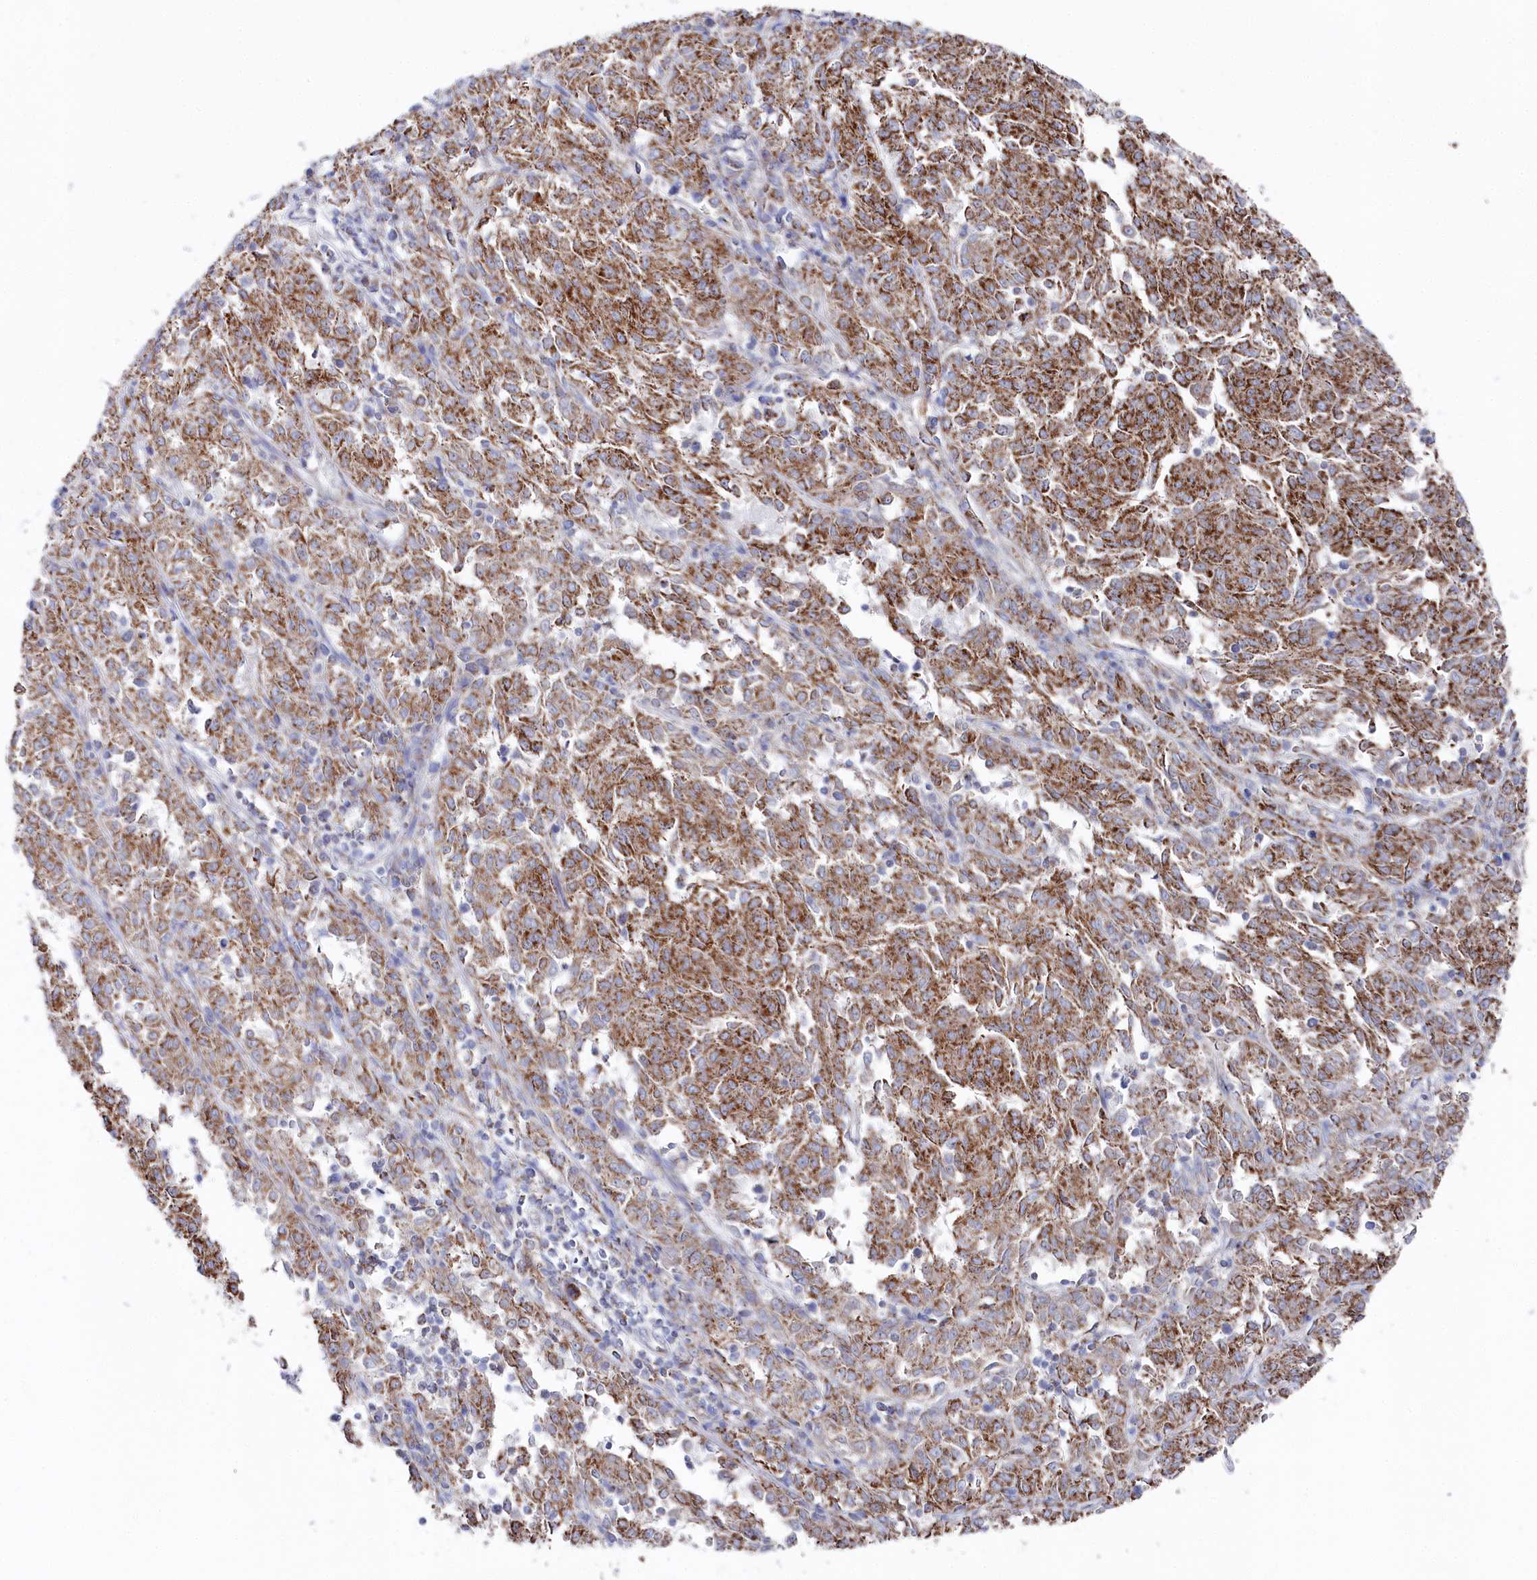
{"staining": {"intensity": "moderate", "quantity": ">75%", "location": "cytoplasmic/membranous"}, "tissue": "melanoma", "cell_type": "Tumor cells", "image_type": "cancer", "snomed": [{"axis": "morphology", "description": "Malignant melanoma, NOS"}, {"axis": "topography", "description": "Skin"}], "caption": "Immunohistochemical staining of human malignant melanoma shows medium levels of moderate cytoplasmic/membranous positivity in about >75% of tumor cells.", "gene": "GLS2", "patient": {"sex": "female", "age": 72}}